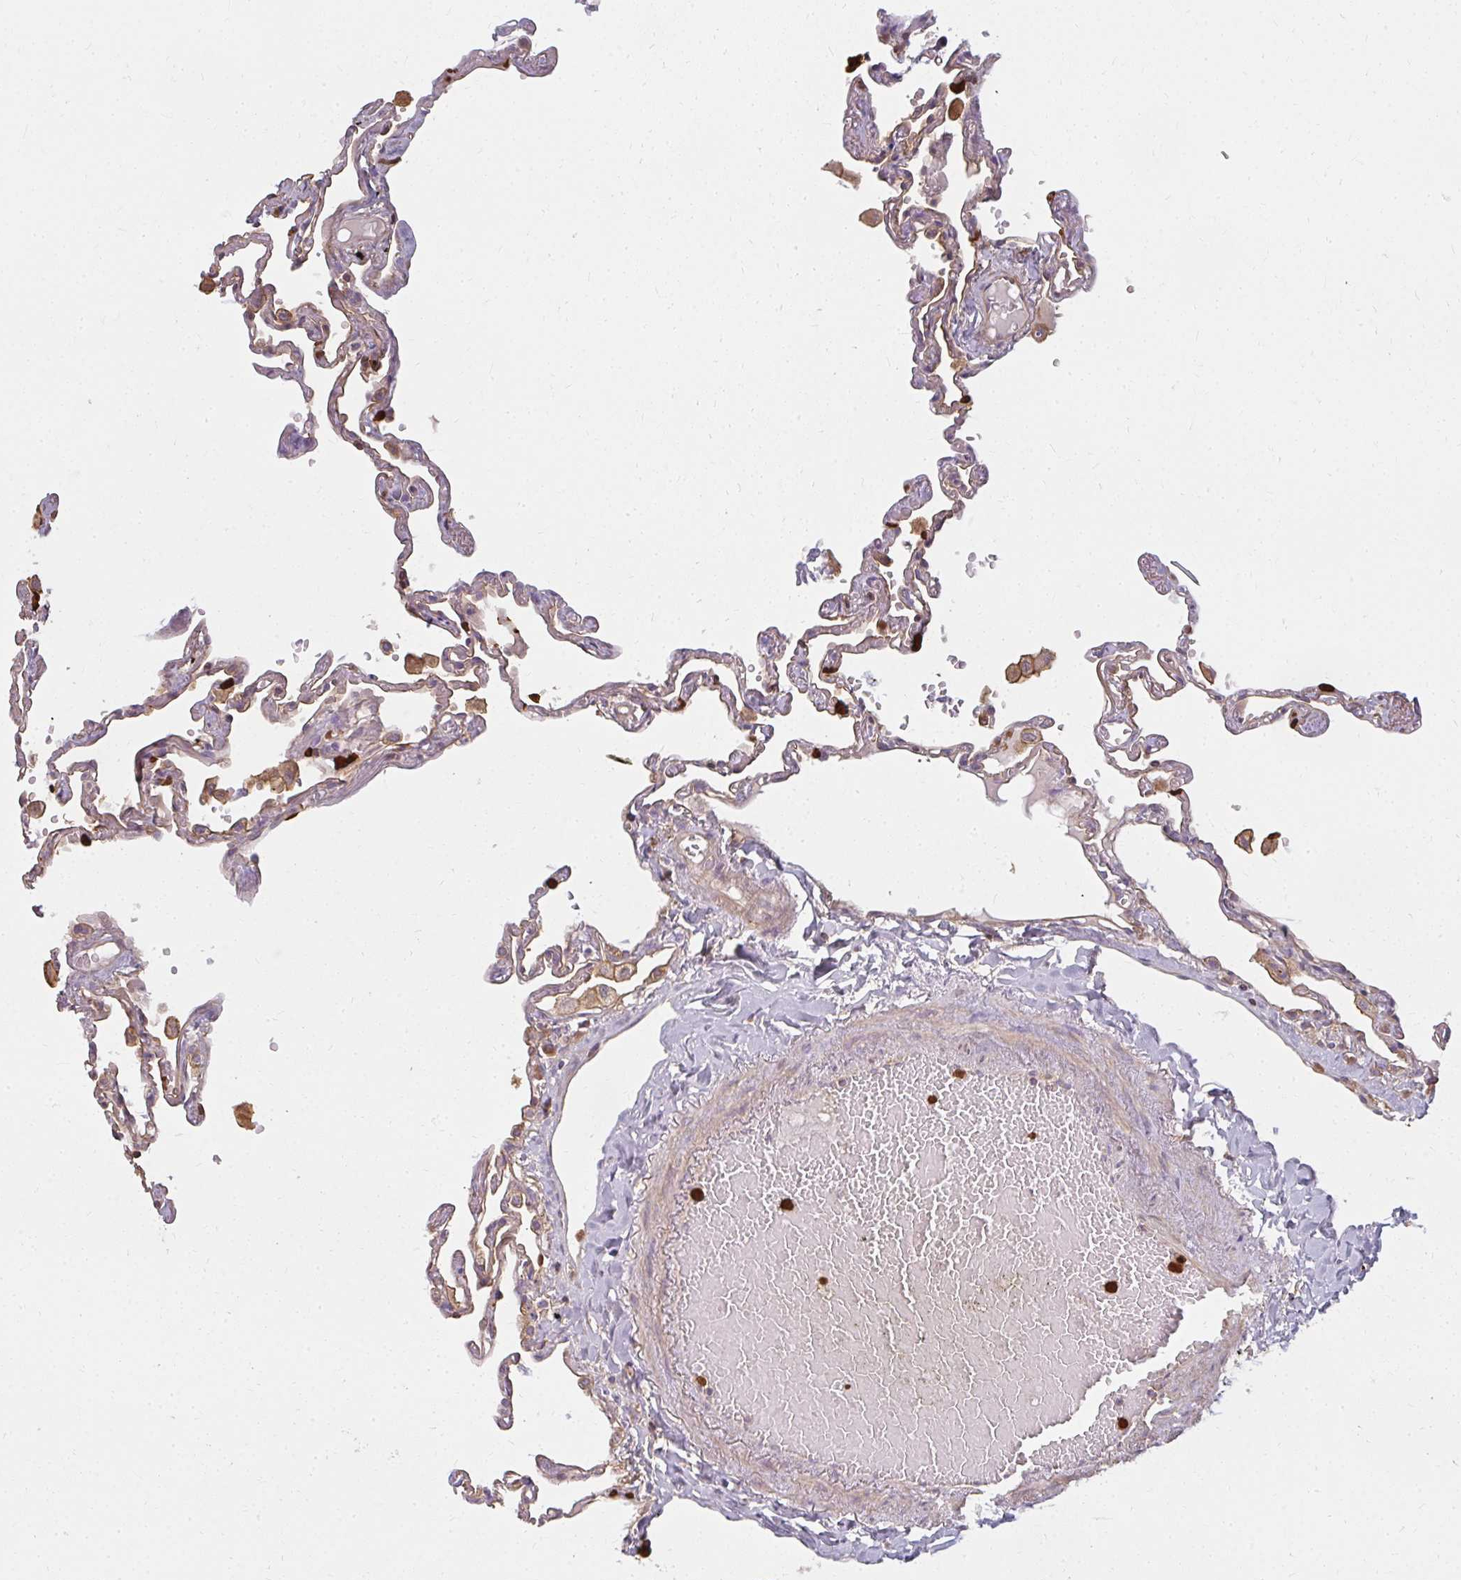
{"staining": {"intensity": "strong", "quantity": "<25%", "location": "cytoplasmic/membranous"}, "tissue": "lung", "cell_type": "Alveolar cells", "image_type": "normal", "snomed": [{"axis": "morphology", "description": "Normal tissue, NOS"}, {"axis": "topography", "description": "Lung"}], "caption": "Immunohistochemistry (IHC) image of normal lung stained for a protein (brown), which exhibits medium levels of strong cytoplasmic/membranous staining in approximately <25% of alveolar cells.", "gene": "CNTRL", "patient": {"sex": "female", "age": 67}}